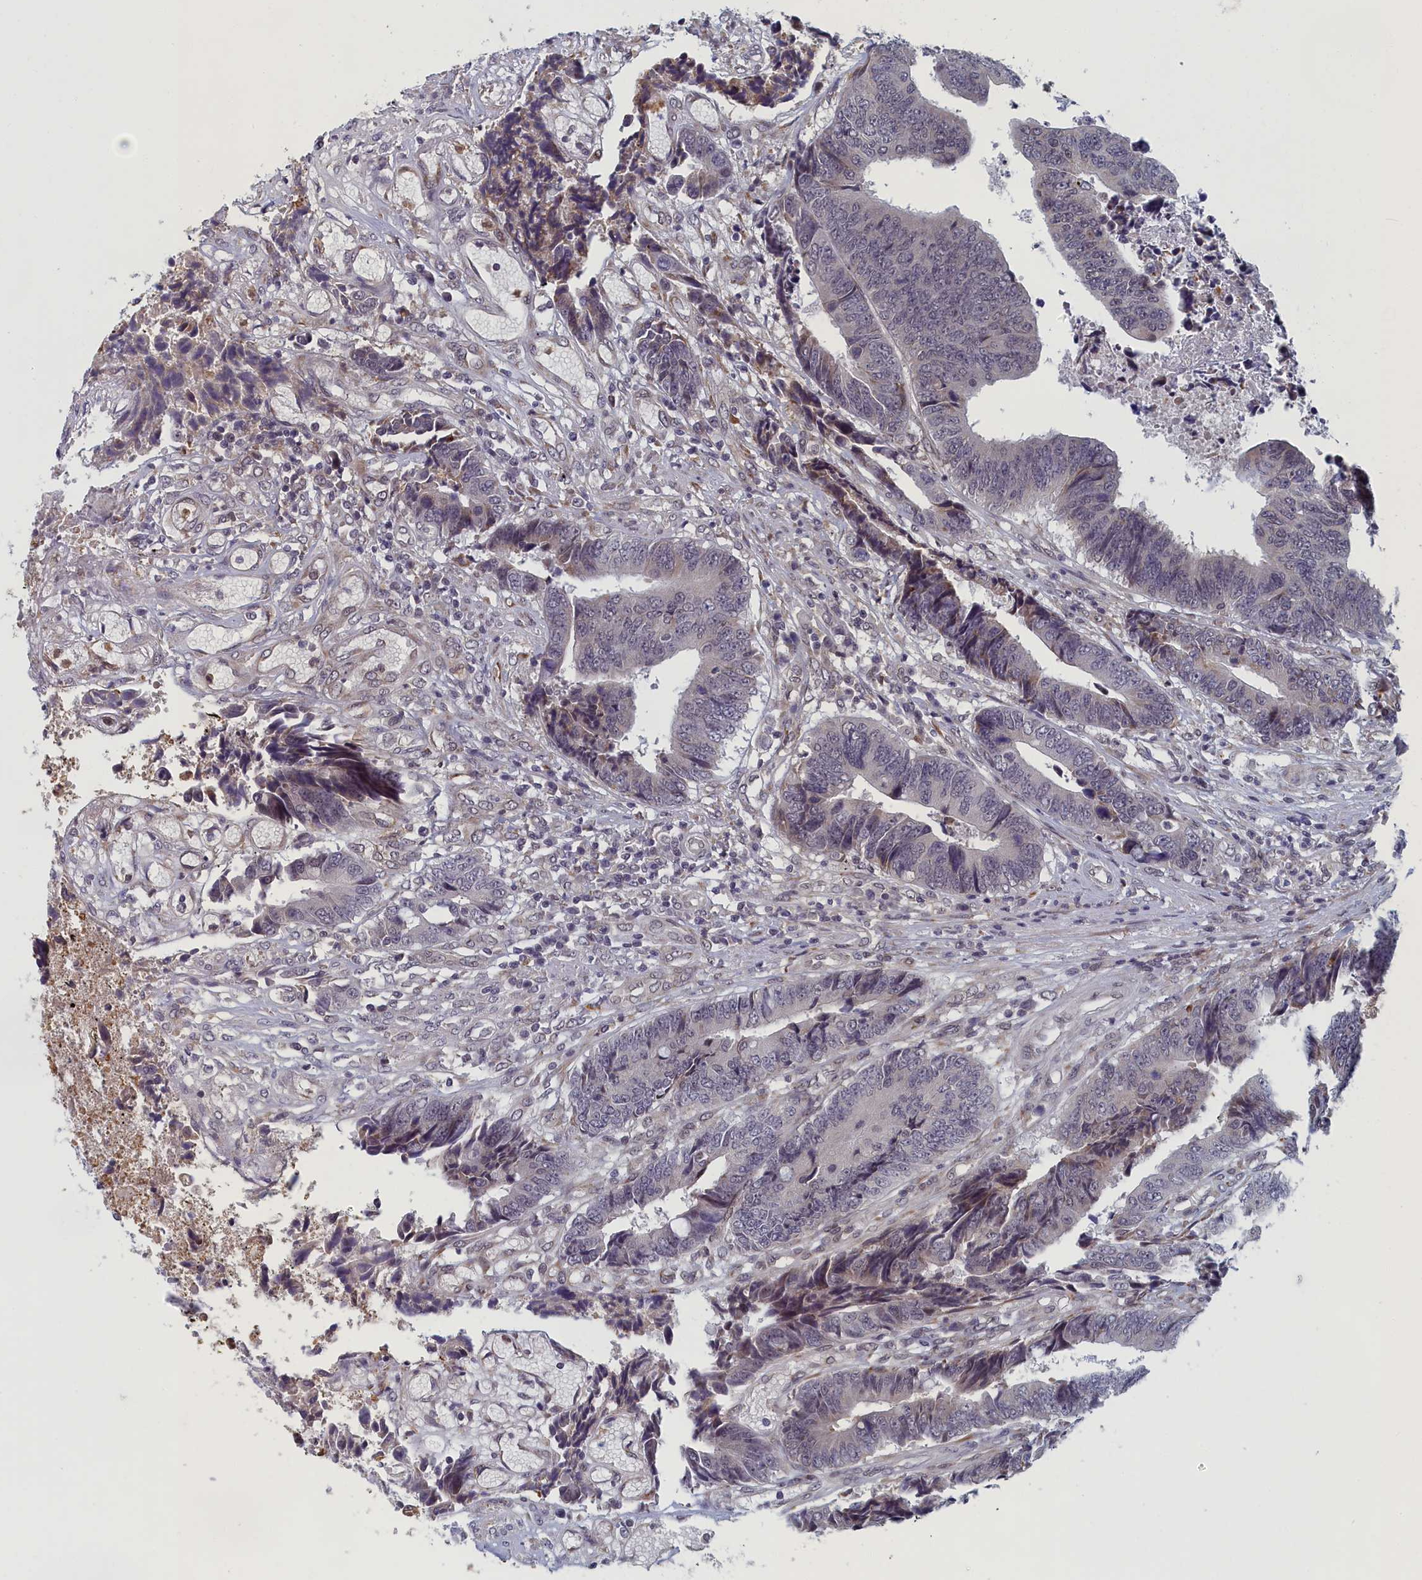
{"staining": {"intensity": "negative", "quantity": "none", "location": "none"}, "tissue": "colorectal cancer", "cell_type": "Tumor cells", "image_type": "cancer", "snomed": [{"axis": "morphology", "description": "Adenocarcinoma, NOS"}, {"axis": "topography", "description": "Rectum"}], "caption": "Tumor cells show no significant staining in colorectal cancer. The staining is performed using DAB brown chromogen with nuclei counter-stained in using hematoxylin.", "gene": "DNAJC17", "patient": {"sex": "male", "age": 84}}